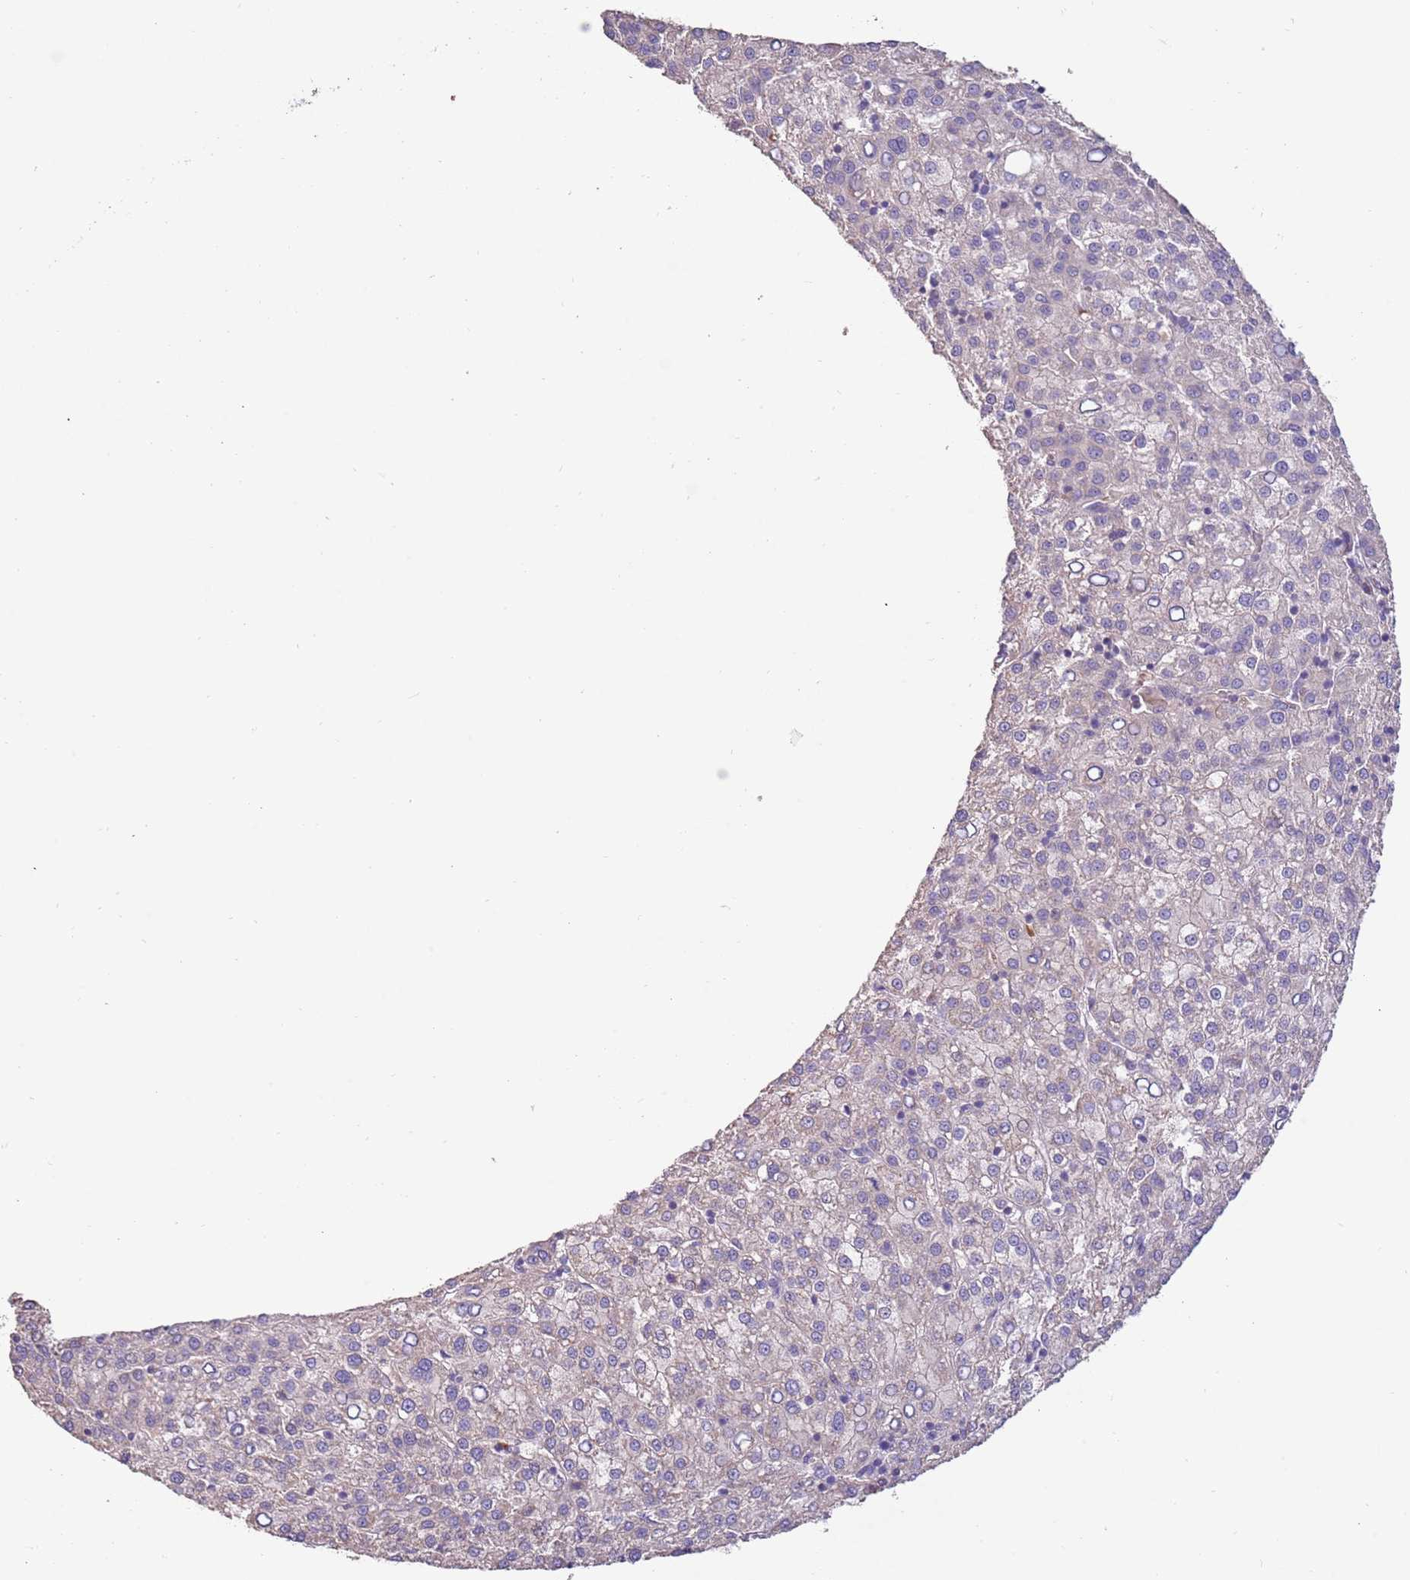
{"staining": {"intensity": "negative", "quantity": "none", "location": "none"}, "tissue": "liver cancer", "cell_type": "Tumor cells", "image_type": "cancer", "snomed": [{"axis": "morphology", "description": "Carcinoma, Hepatocellular, NOS"}, {"axis": "topography", "description": "Liver"}], "caption": "The micrograph displays no significant positivity in tumor cells of liver cancer. Nuclei are stained in blue.", "gene": "TRMO", "patient": {"sex": "female", "age": 58}}